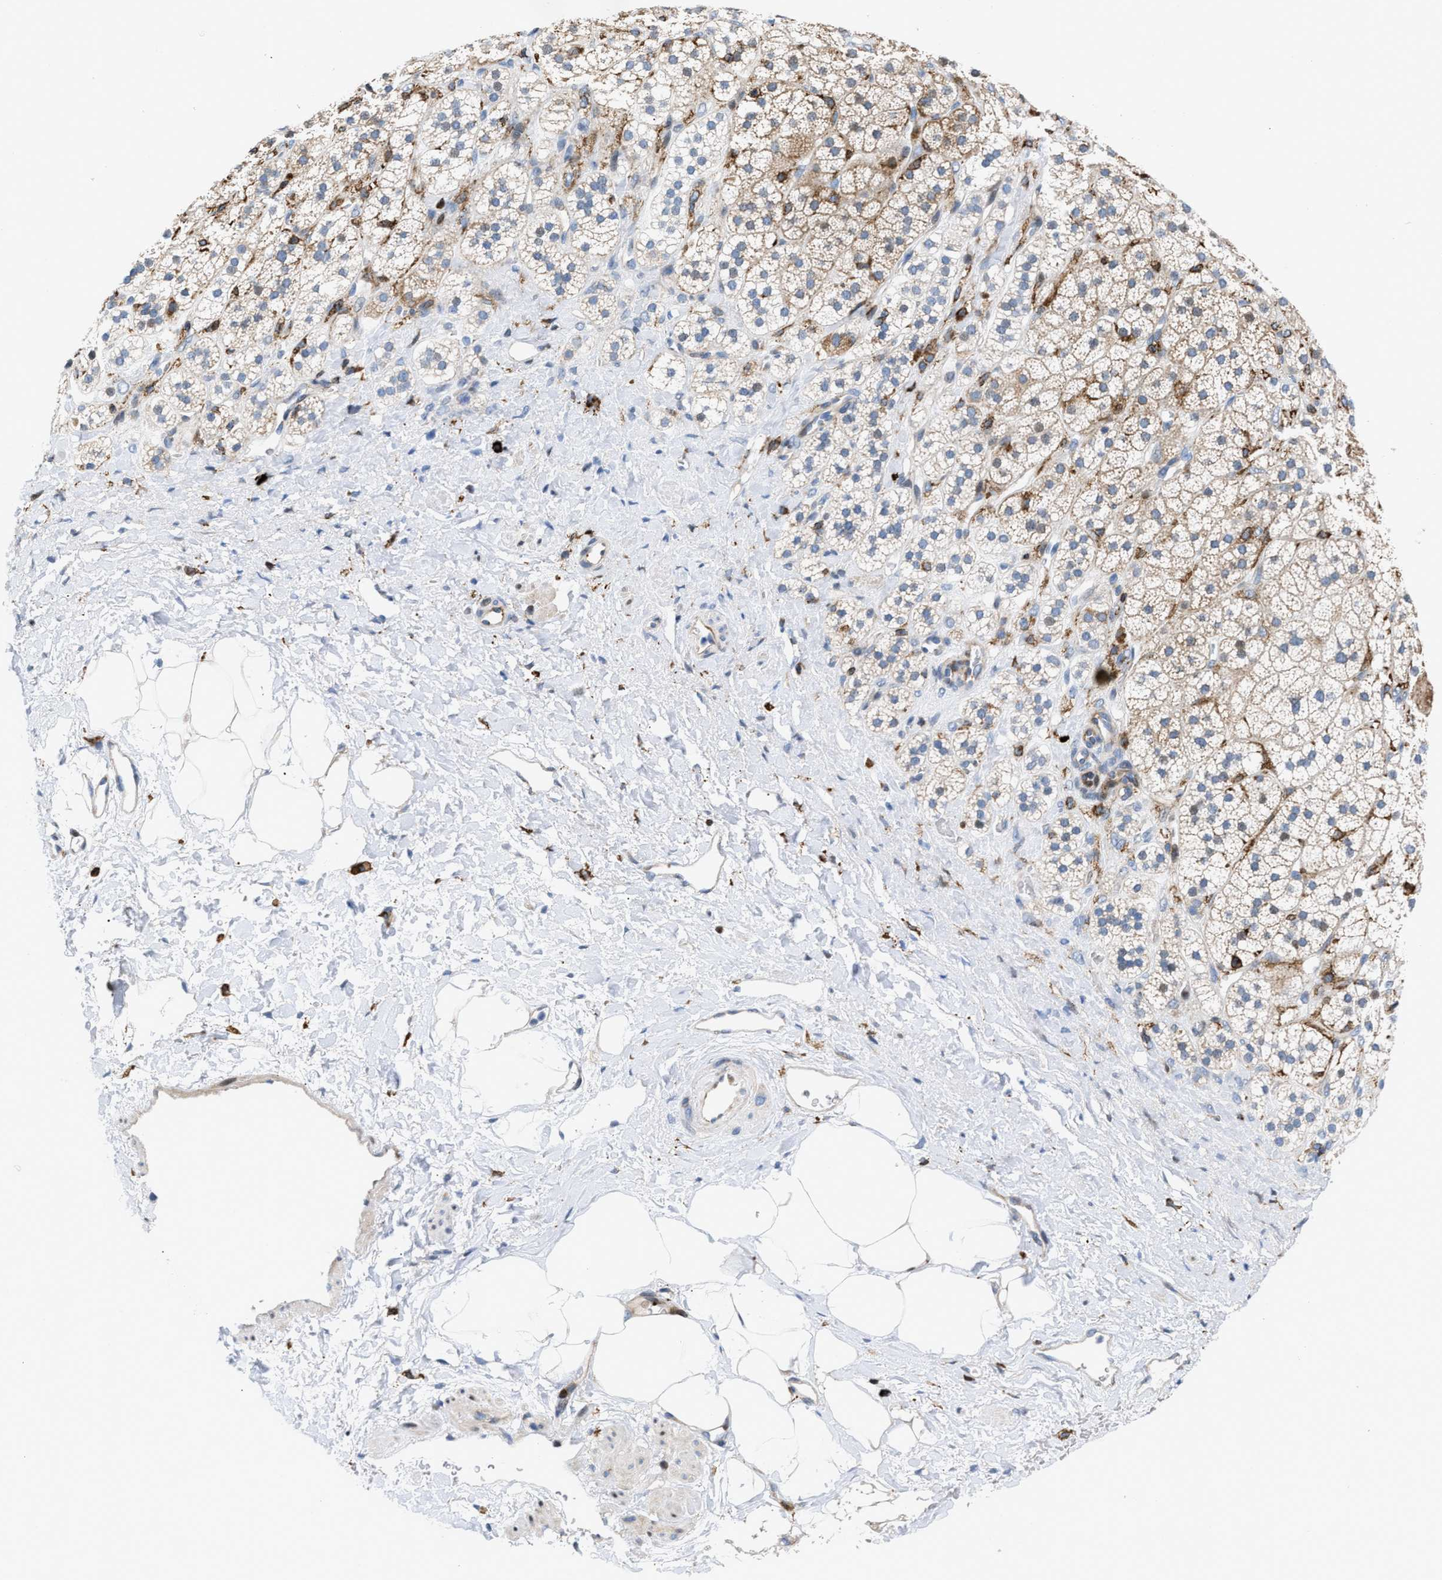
{"staining": {"intensity": "weak", "quantity": ">75%", "location": "nuclear"}, "tissue": "adrenal gland", "cell_type": "Glandular cells", "image_type": "normal", "snomed": [{"axis": "morphology", "description": "Normal tissue, NOS"}, {"axis": "topography", "description": "Adrenal gland"}], "caption": "Immunohistochemistry (IHC) micrograph of unremarkable adrenal gland: human adrenal gland stained using immunohistochemistry exhibits low levels of weak protein expression localized specifically in the nuclear of glandular cells, appearing as a nuclear brown color.", "gene": "ATP9A", "patient": {"sex": "male", "age": 56}}